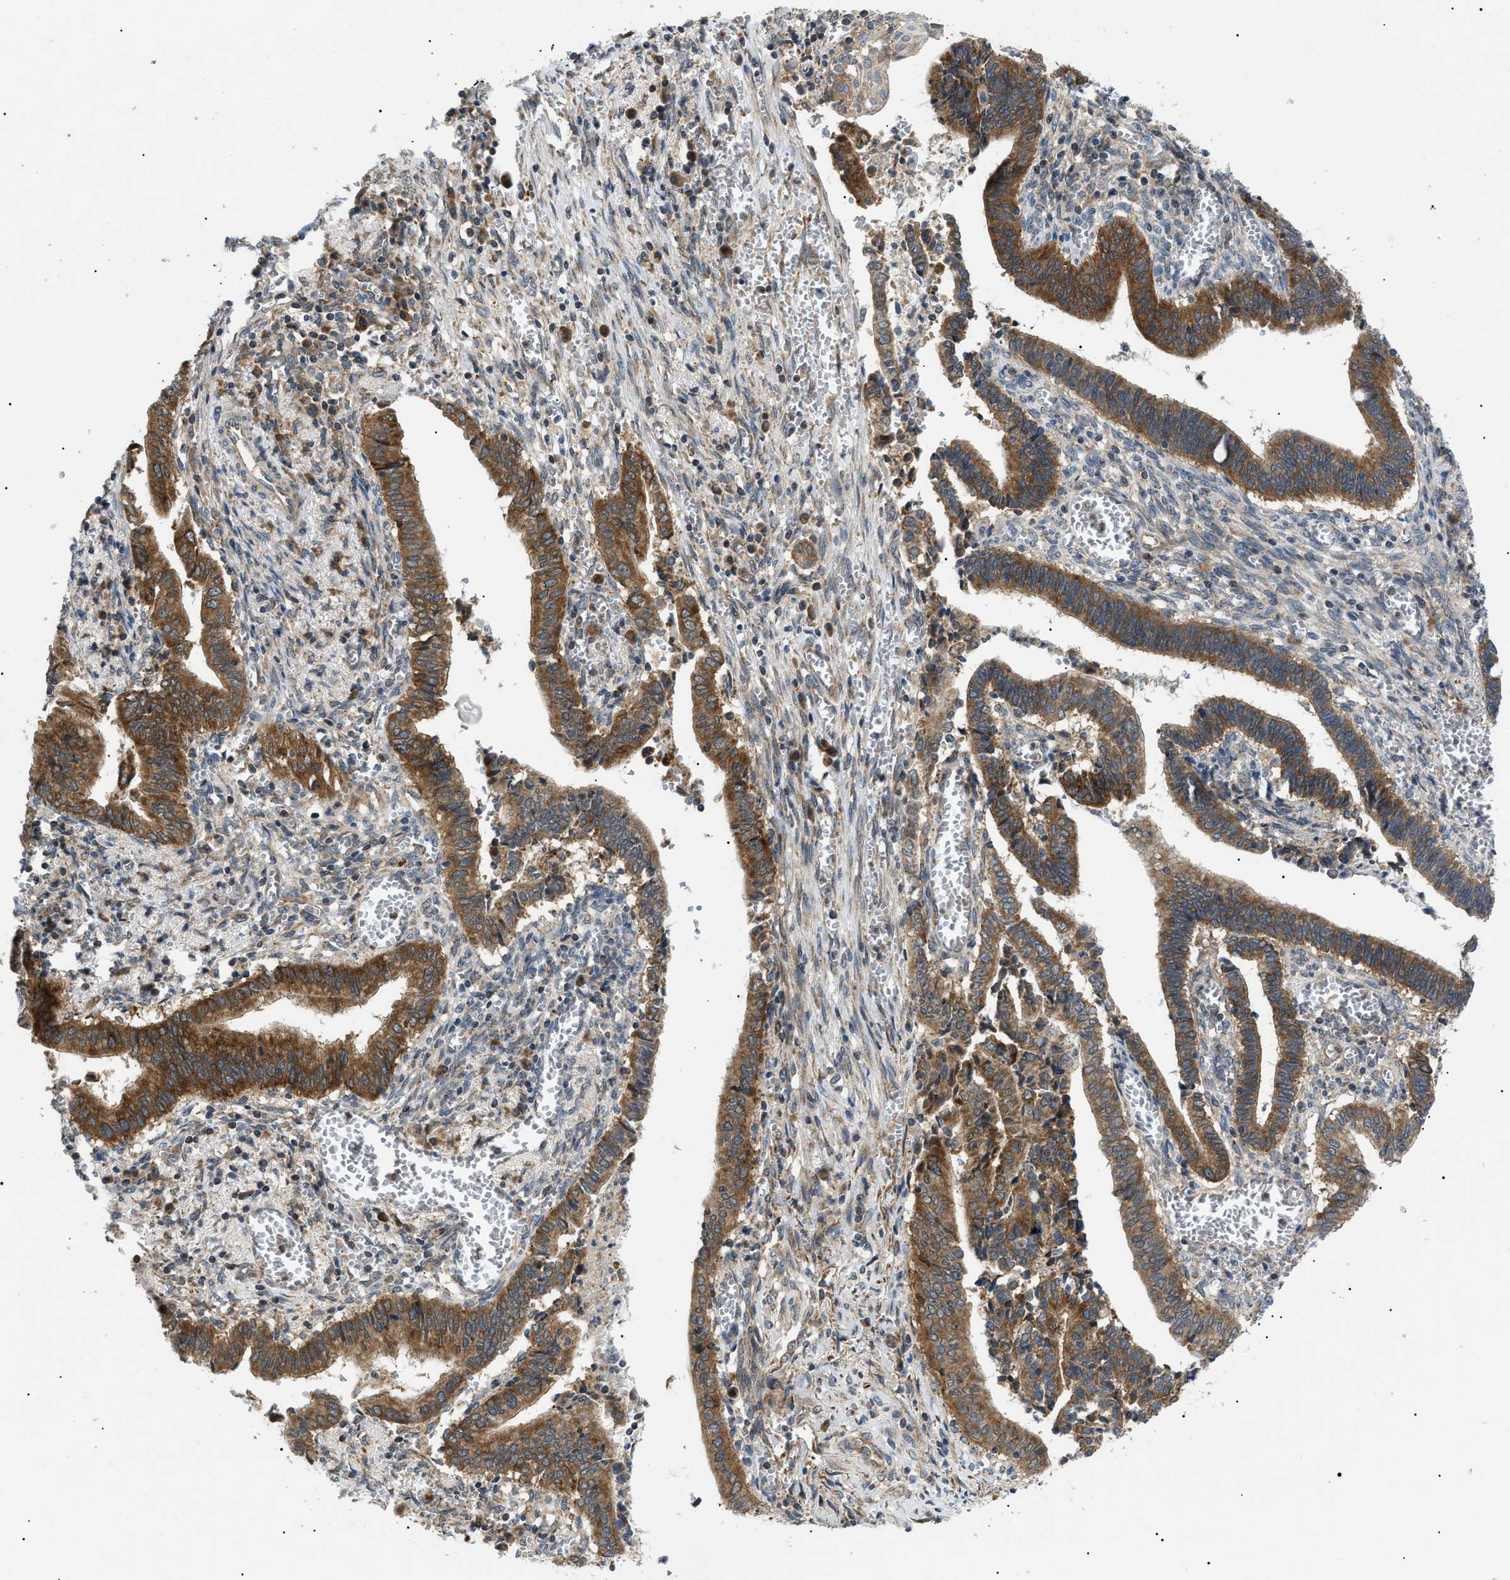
{"staining": {"intensity": "moderate", "quantity": ">75%", "location": "cytoplasmic/membranous"}, "tissue": "cervical cancer", "cell_type": "Tumor cells", "image_type": "cancer", "snomed": [{"axis": "morphology", "description": "Adenocarcinoma, NOS"}, {"axis": "topography", "description": "Cervix"}], "caption": "This micrograph demonstrates IHC staining of human cervical cancer, with medium moderate cytoplasmic/membranous expression in about >75% of tumor cells.", "gene": "SRPK1", "patient": {"sex": "female", "age": 44}}